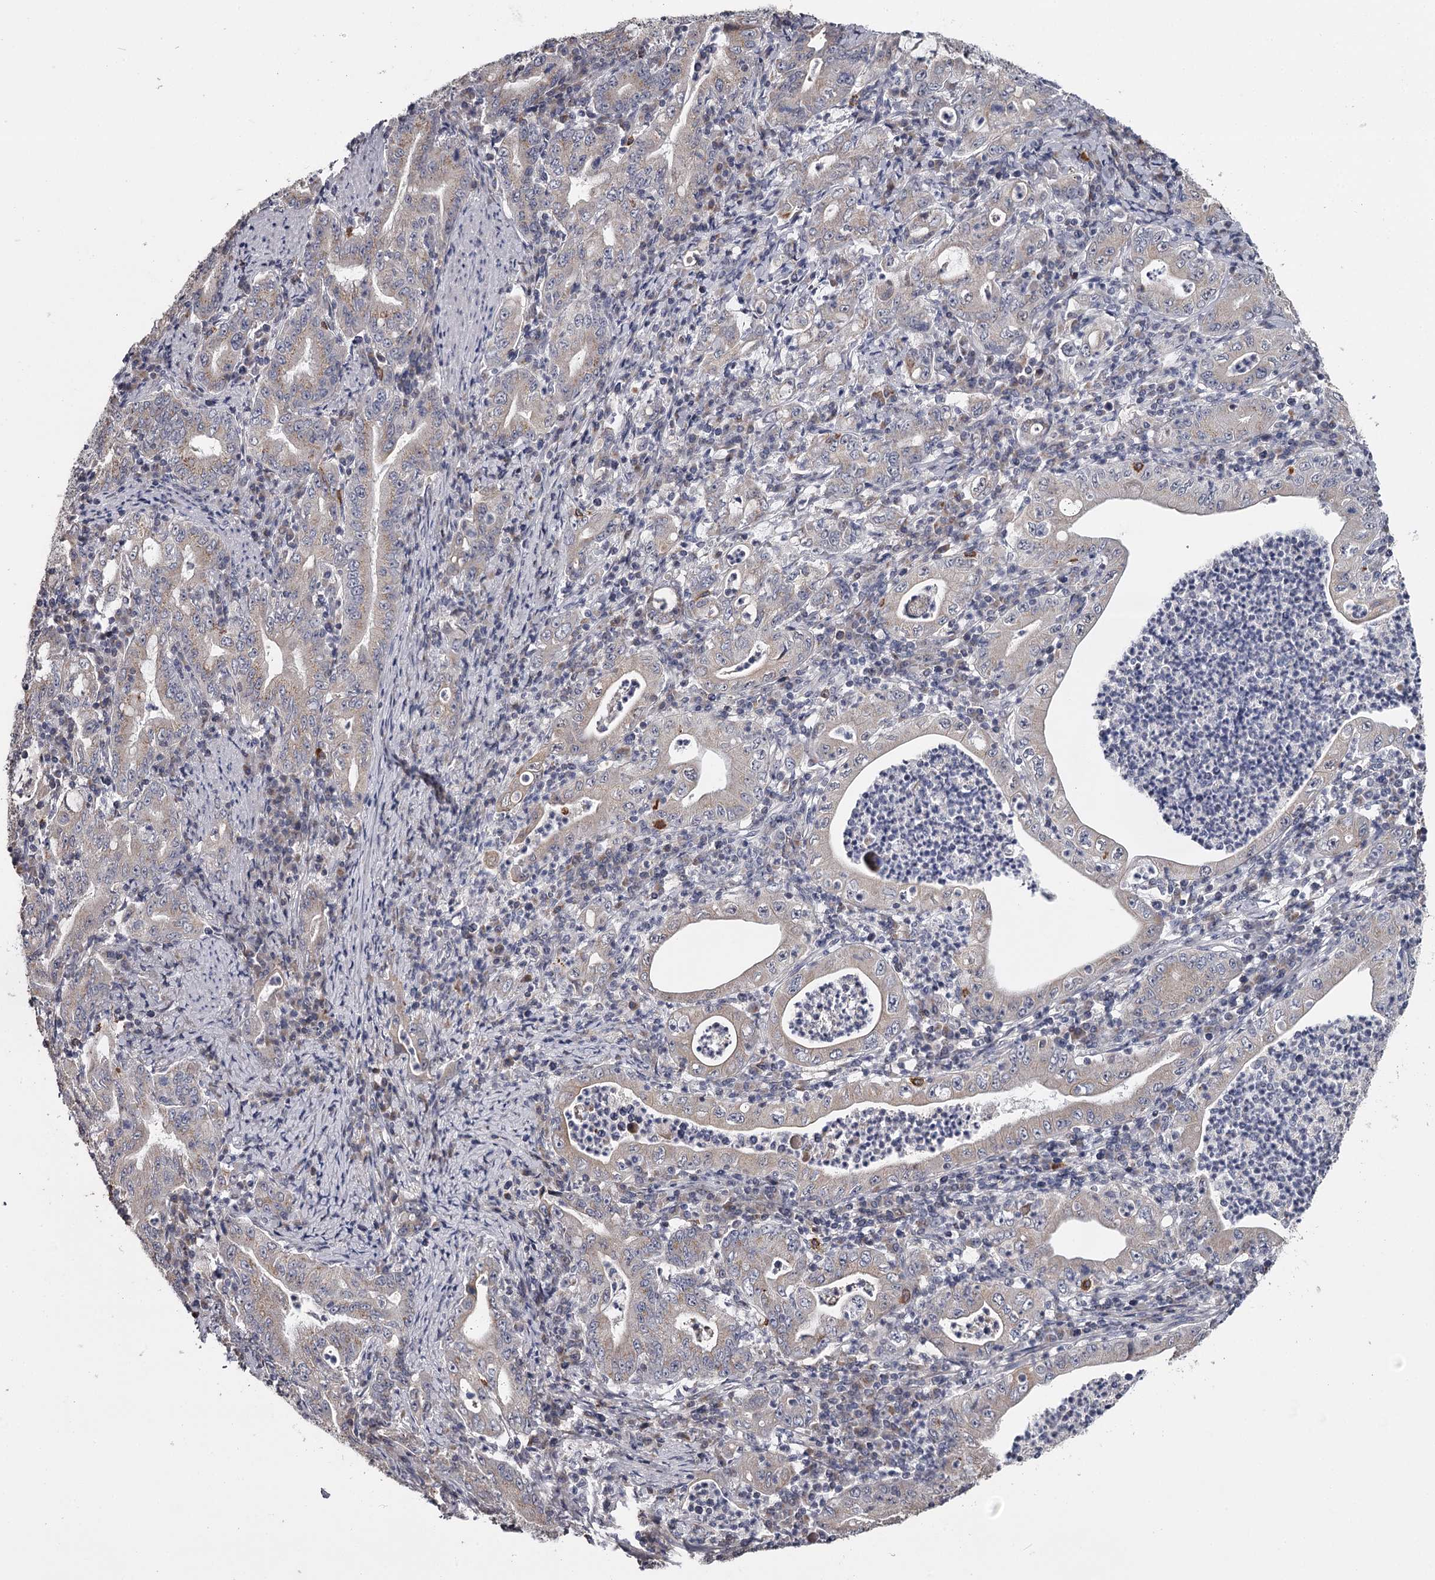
{"staining": {"intensity": "weak", "quantity": "<25%", "location": "cytoplasmic/membranous"}, "tissue": "stomach cancer", "cell_type": "Tumor cells", "image_type": "cancer", "snomed": [{"axis": "morphology", "description": "Normal tissue, NOS"}, {"axis": "morphology", "description": "Adenocarcinoma, NOS"}, {"axis": "topography", "description": "Esophagus"}, {"axis": "topography", "description": "Stomach, upper"}, {"axis": "topography", "description": "Peripheral nerve tissue"}], "caption": "DAB (3,3'-diaminobenzidine) immunohistochemical staining of adenocarcinoma (stomach) reveals no significant positivity in tumor cells. (DAB immunohistochemistry visualized using brightfield microscopy, high magnification).", "gene": "GTSF1", "patient": {"sex": "male", "age": 62}}